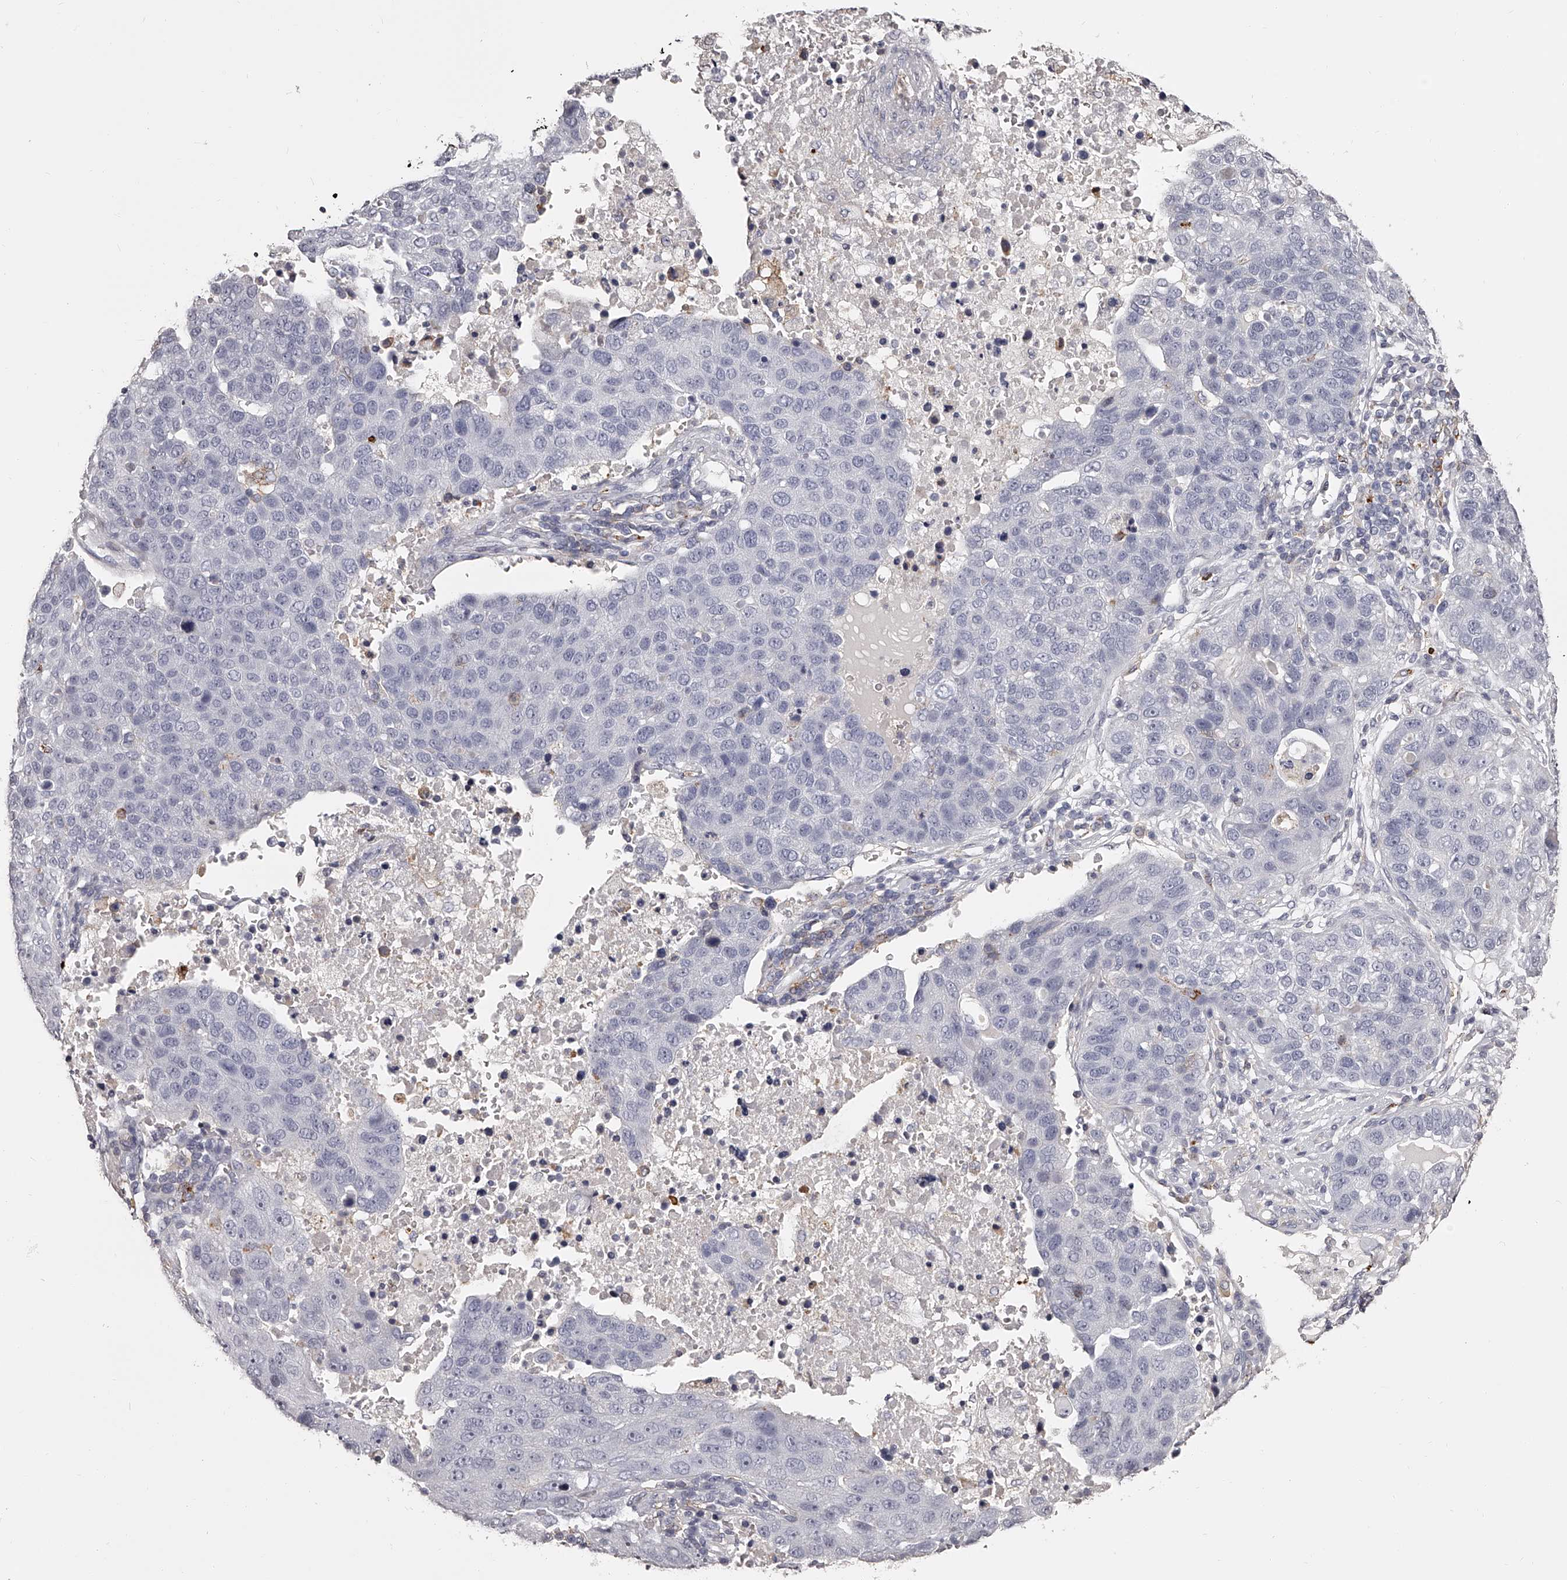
{"staining": {"intensity": "negative", "quantity": "none", "location": "none"}, "tissue": "pancreatic cancer", "cell_type": "Tumor cells", "image_type": "cancer", "snomed": [{"axis": "morphology", "description": "Adenocarcinoma, NOS"}, {"axis": "topography", "description": "Pancreas"}], "caption": "A photomicrograph of pancreatic adenocarcinoma stained for a protein demonstrates no brown staining in tumor cells.", "gene": "PACSIN1", "patient": {"sex": "female", "age": 61}}